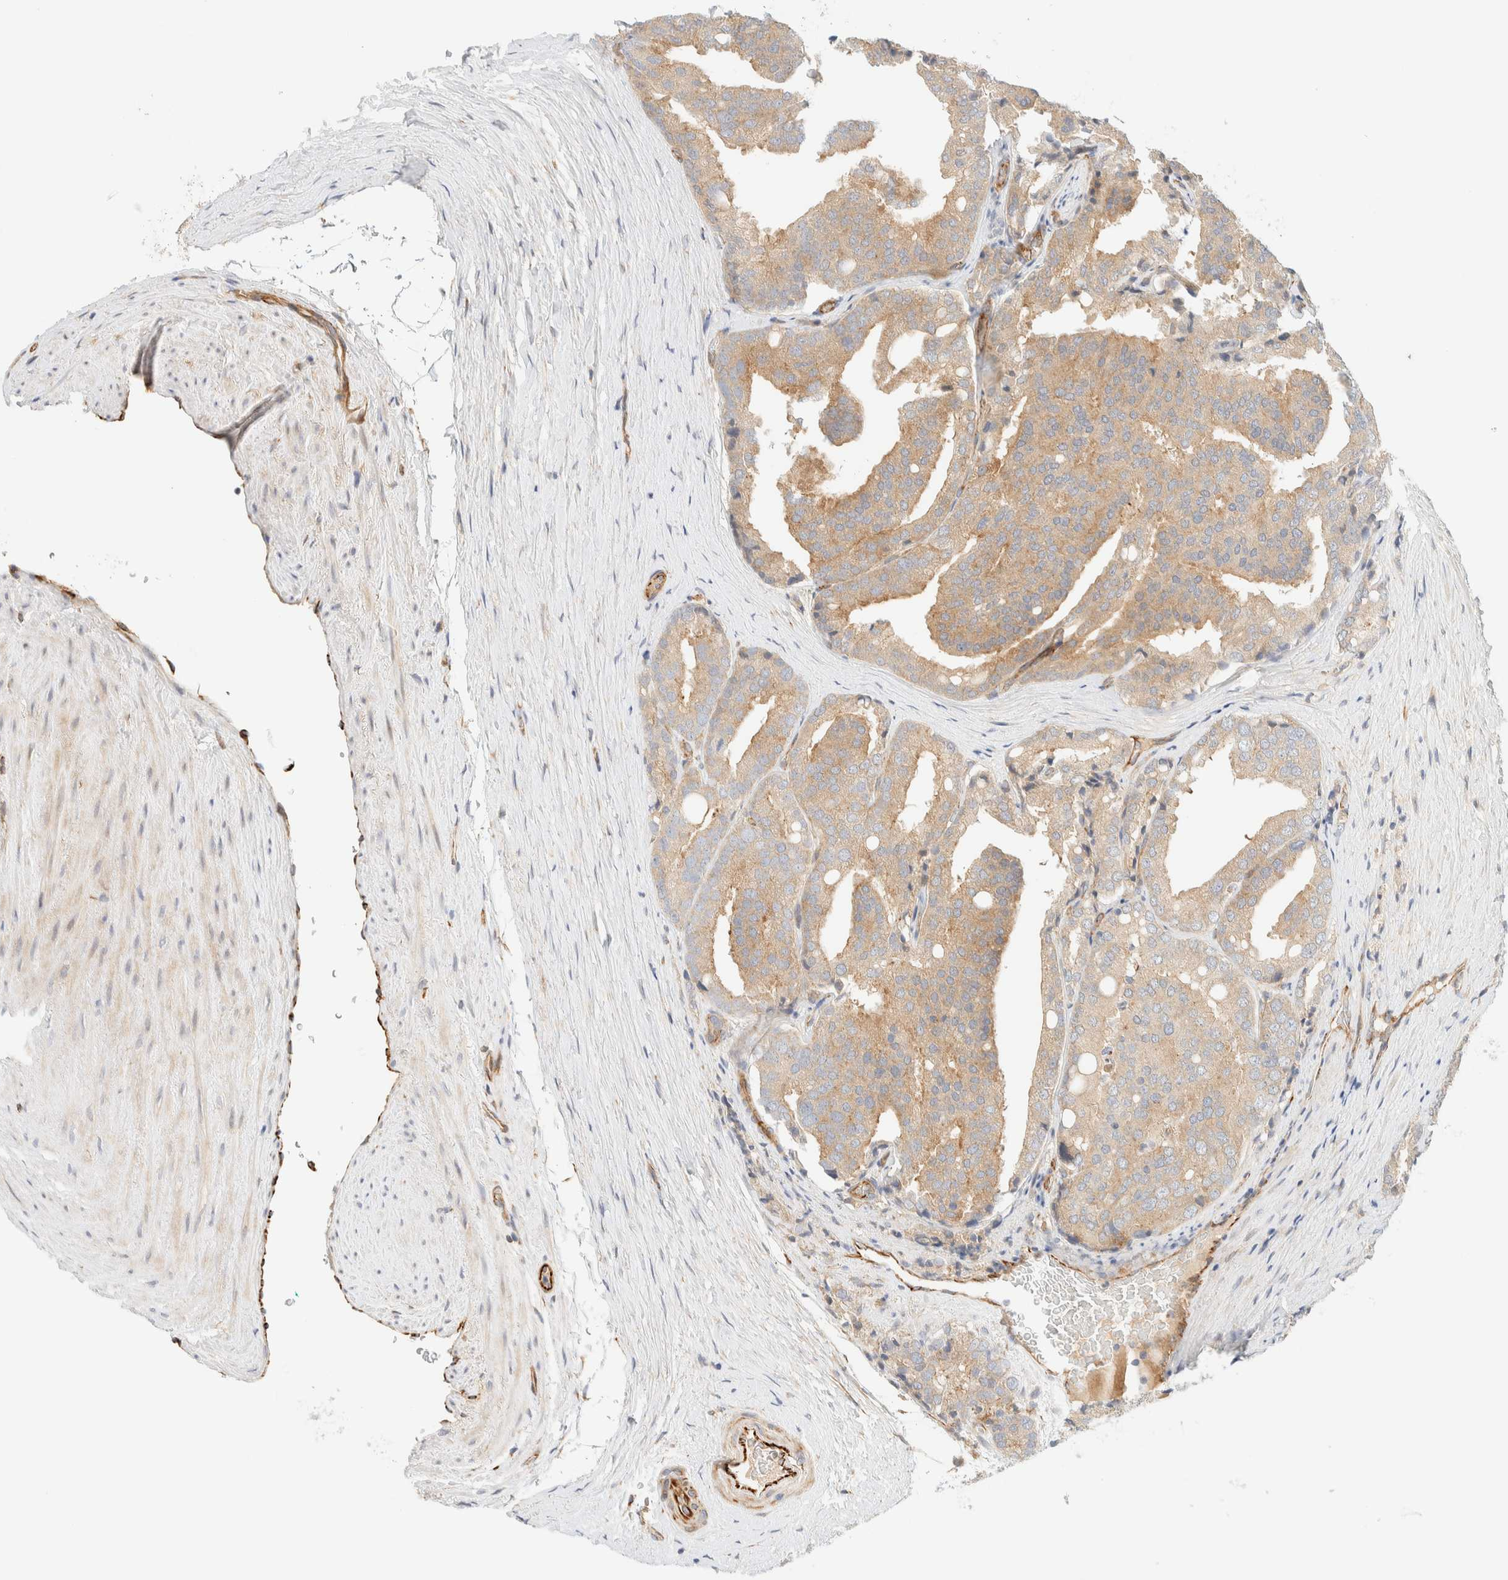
{"staining": {"intensity": "moderate", "quantity": "25%-75%", "location": "cytoplasmic/membranous"}, "tissue": "prostate cancer", "cell_type": "Tumor cells", "image_type": "cancer", "snomed": [{"axis": "morphology", "description": "Adenocarcinoma, High grade"}, {"axis": "topography", "description": "Prostate"}], "caption": "Immunohistochemistry (IHC) image of prostate cancer stained for a protein (brown), which shows medium levels of moderate cytoplasmic/membranous staining in about 25%-75% of tumor cells.", "gene": "FAT1", "patient": {"sex": "male", "age": 50}}